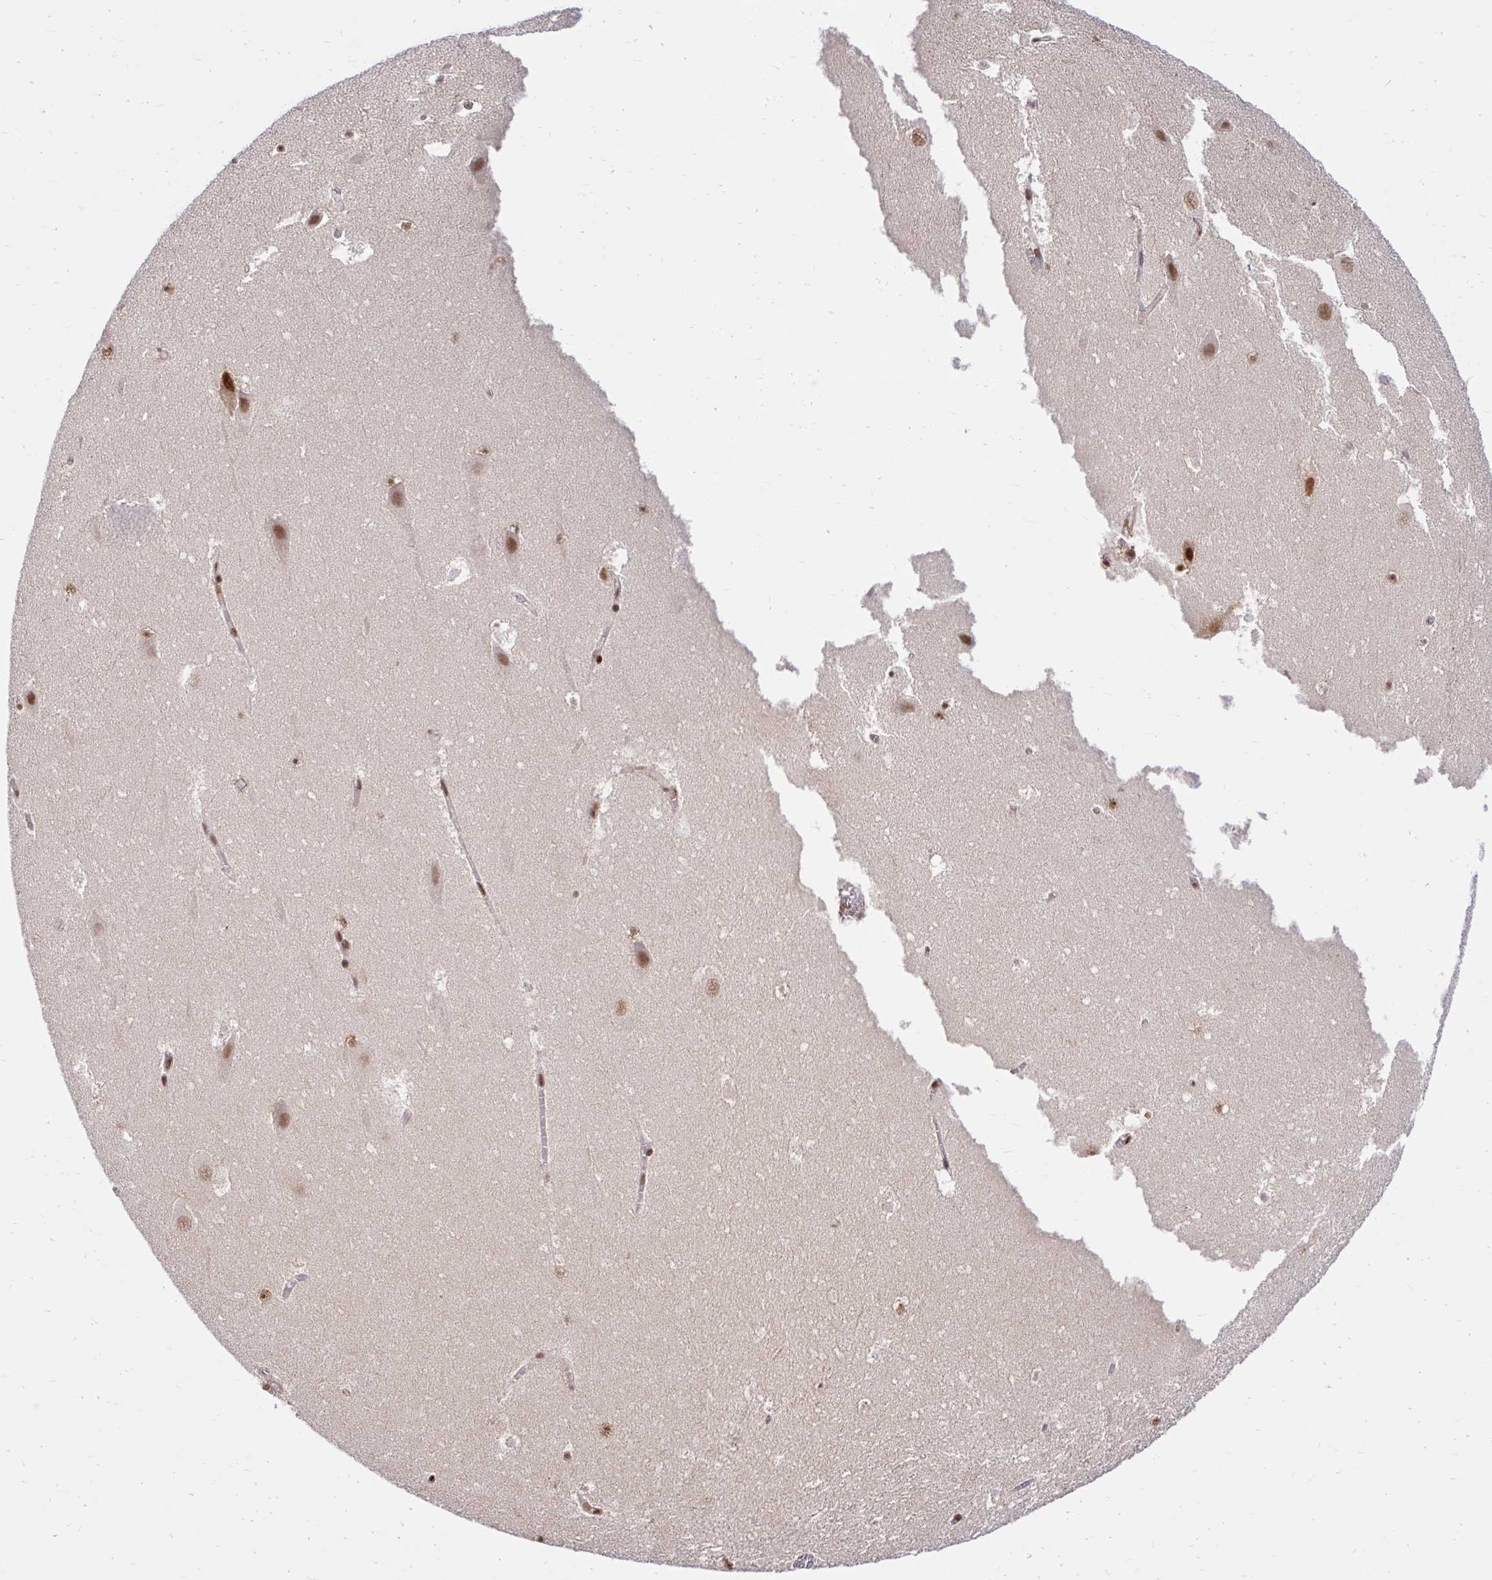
{"staining": {"intensity": "moderate", "quantity": ">75%", "location": "nuclear"}, "tissue": "hippocampus", "cell_type": "Glial cells", "image_type": "normal", "snomed": [{"axis": "morphology", "description": "Normal tissue, NOS"}, {"axis": "topography", "description": "Hippocampus"}], "caption": "IHC image of normal hippocampus: hippocampus stained using immunohistochemistry shows medium levels of moderate protein expression localized specifically in the nuclear of glial cells, appearing as a nuclear brown color.", "gene": "ABCA9", "patient": {"sex": "female", "age": 42}}